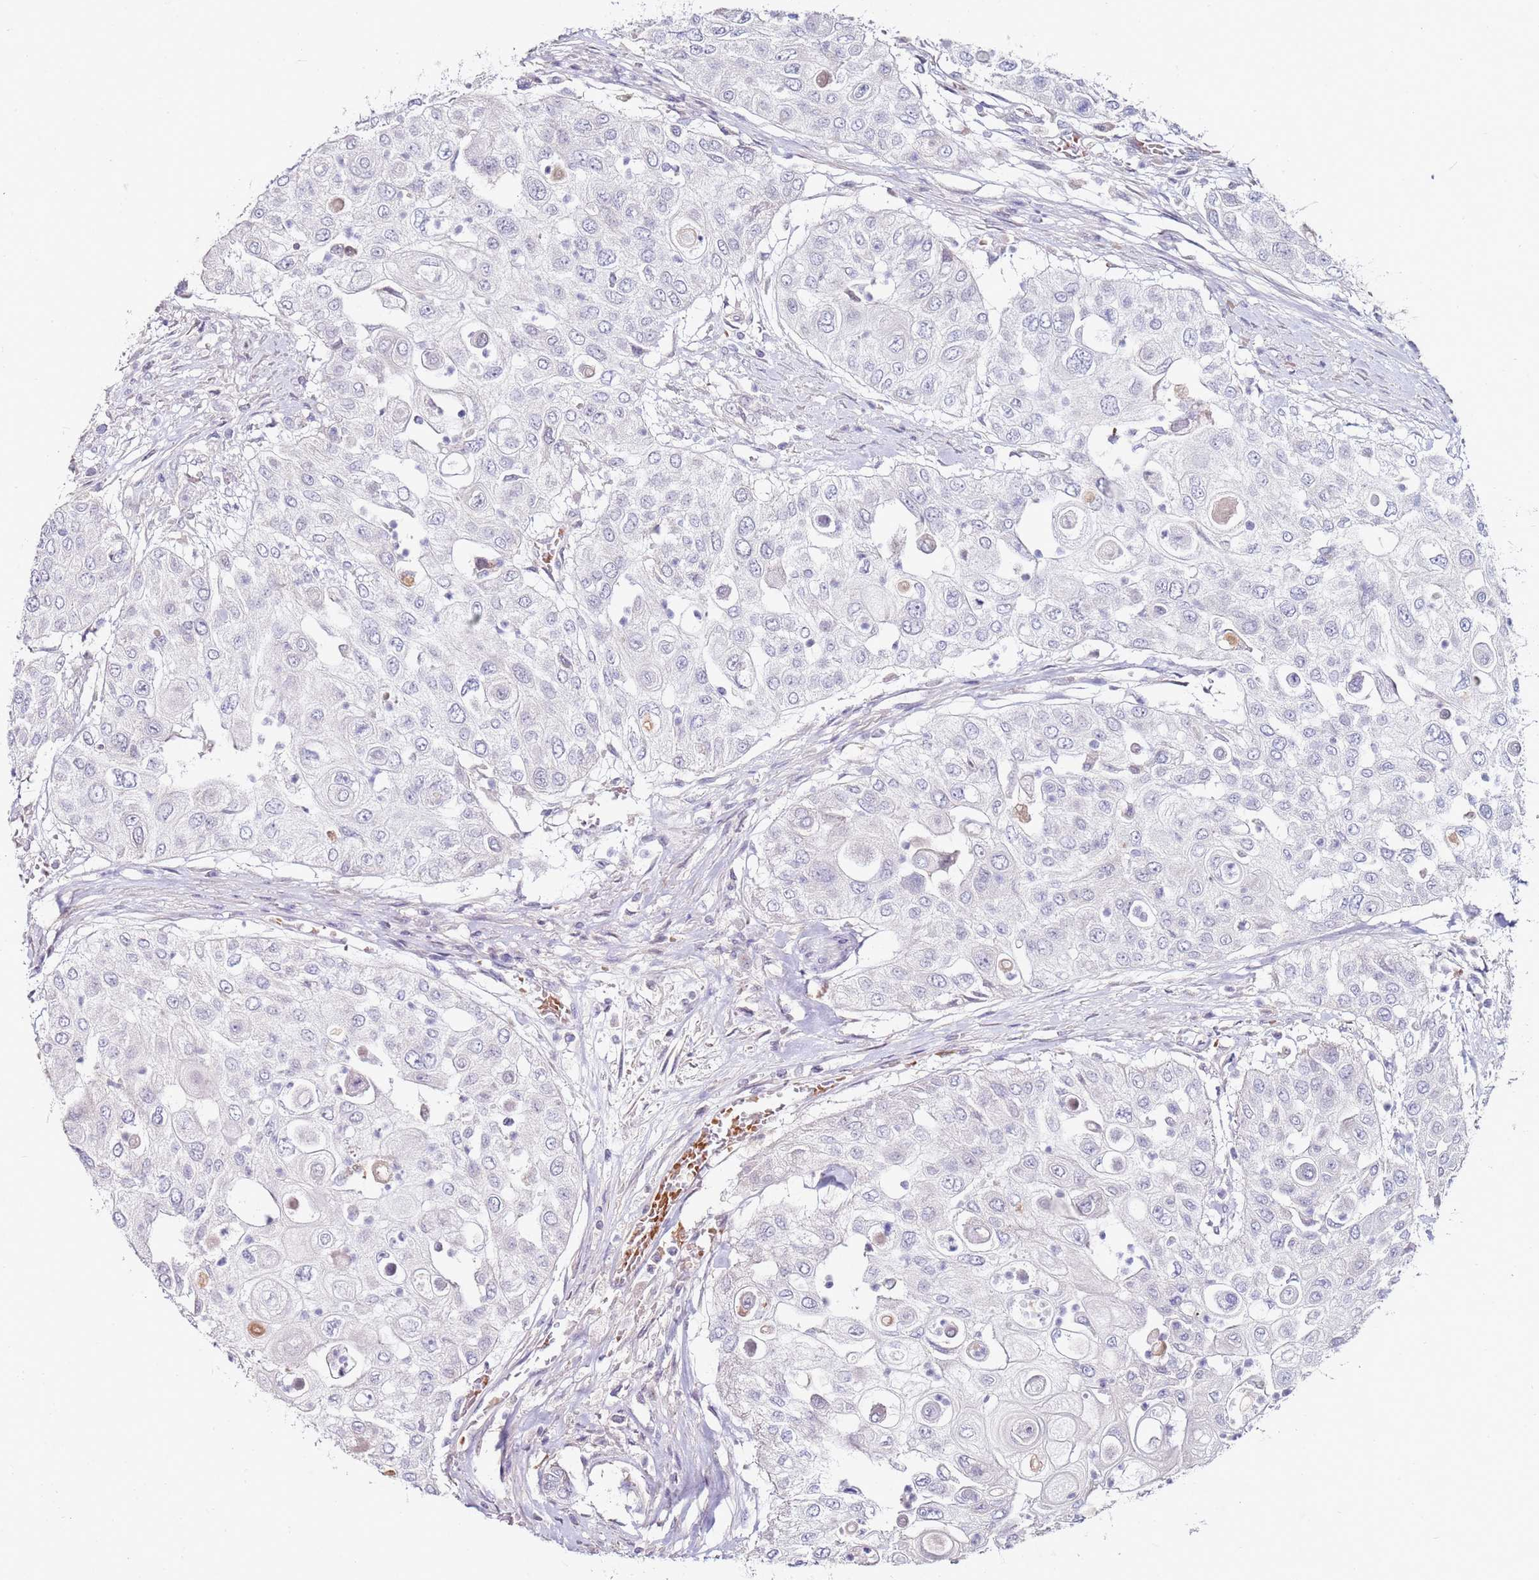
{"staining": {"intensity": "negative", "quantity": "none", "location": "none"}, "tissue": "urothelial cancer", "cell_type": "Tumor cells", "image_type": "cancer", "snomed": [{"axis": "morphology", "description": "Urothelial carcinoma, High grade"}, {"axis": "topography", "description": "Urinary bladder"}], "caption": "The immunohistochemistry (IHC) histopathology image has no significant expression in tumor cells of high-grade urothelial carcinoma tissue.", "gene": "RARS2", "patient": {"sex": "female", "age": 79}}